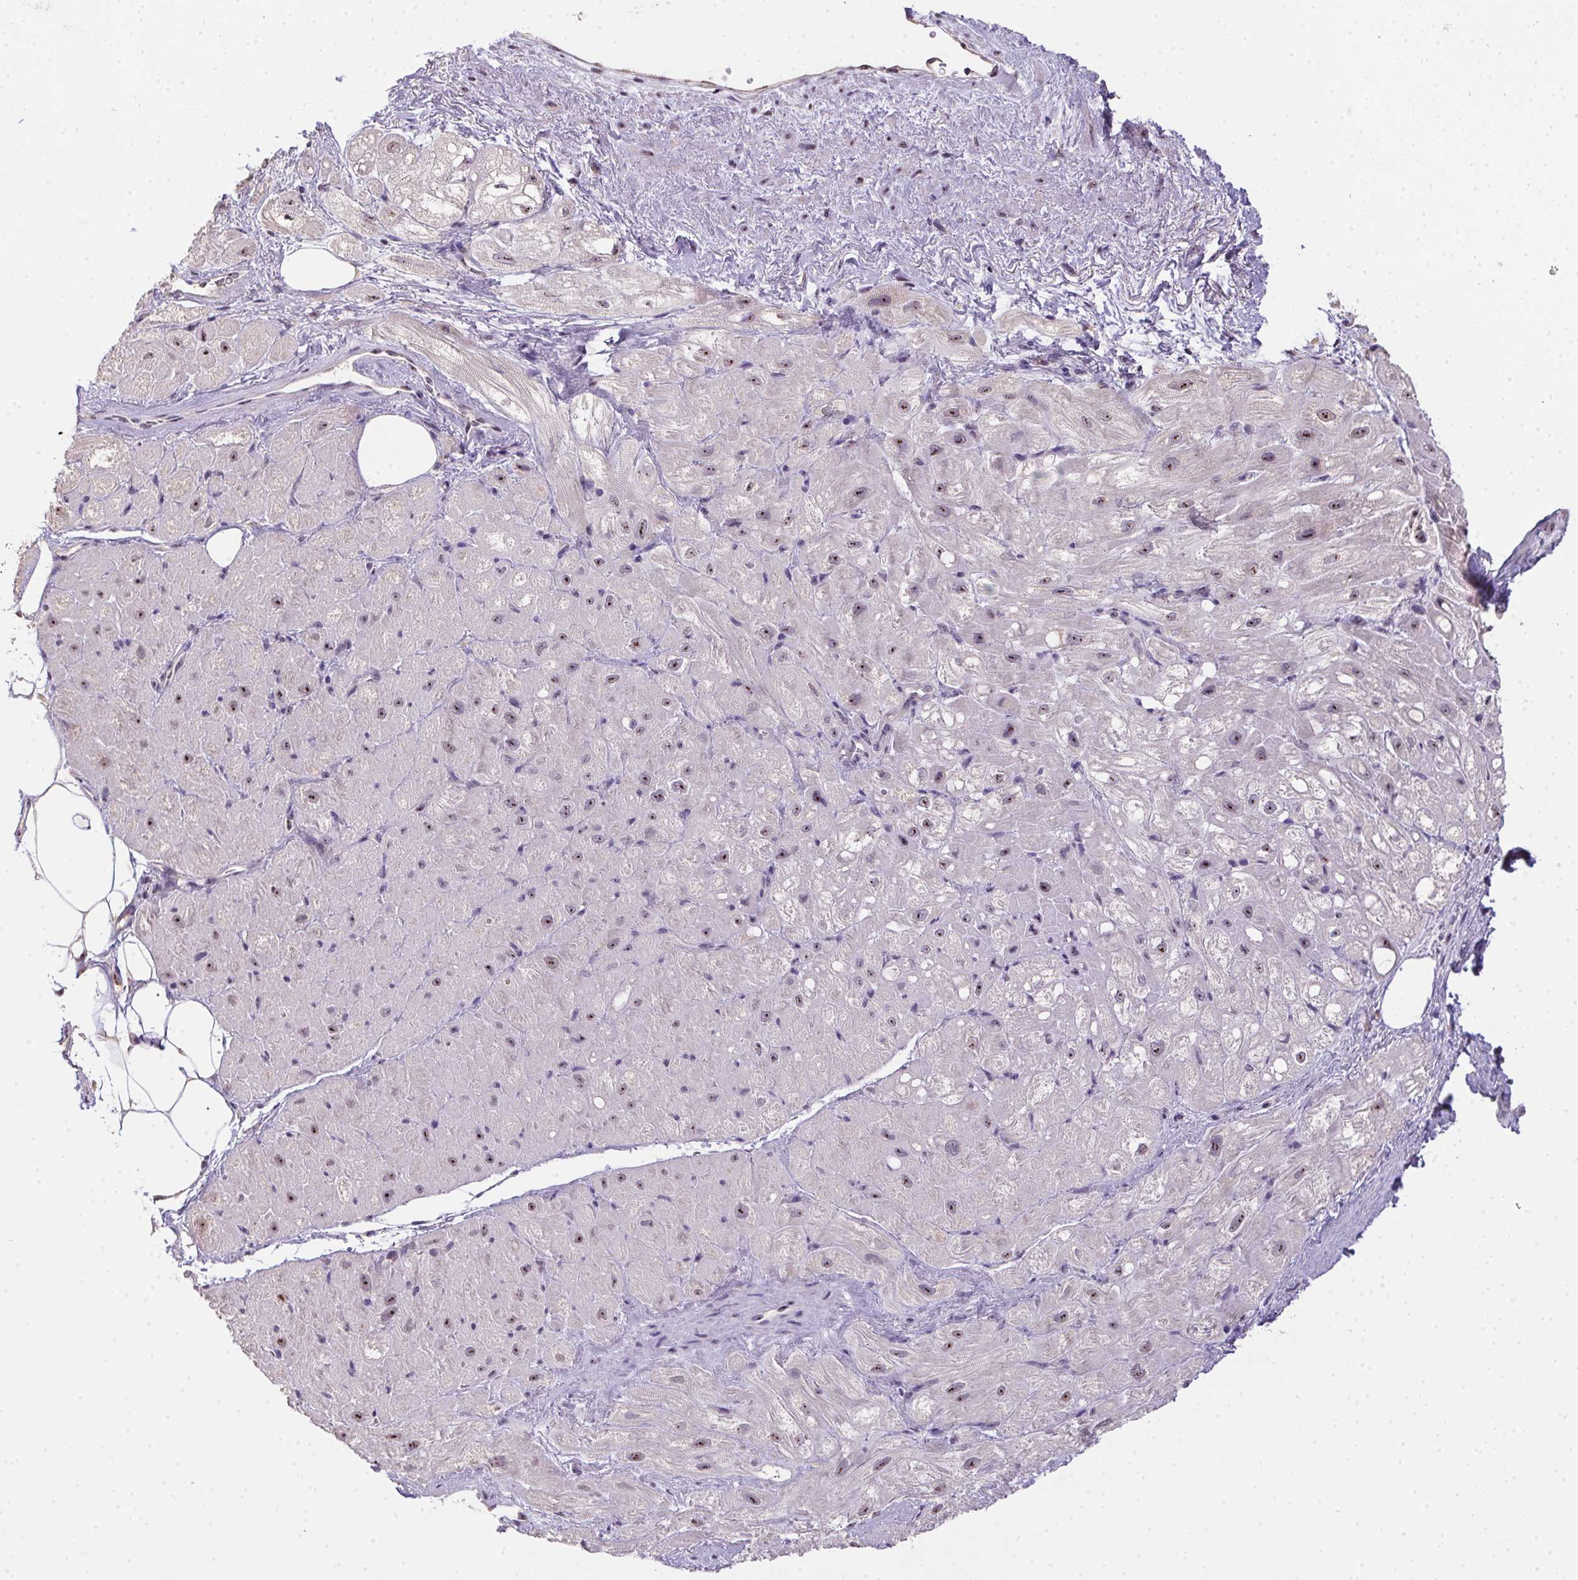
{"staining": {"intensity": "weak", "quantity": "<25%", "location": "nuclear"}, "tissue": "heart muscle", "cell_type": "Cardiomyocytes", "image_type": "normal", "snomed": [{"axis": "morphology", "description": "Normal tissue, NOS"}, {"axis": "topography", "description": "Heart"}], "caption": "A high-resolution image shows IHC staining of normal heart muscle, which reveals no significant staining in cardiomyocytes.", "gene": "BATF2", "patient": {"sex": "female", "age": 69}}